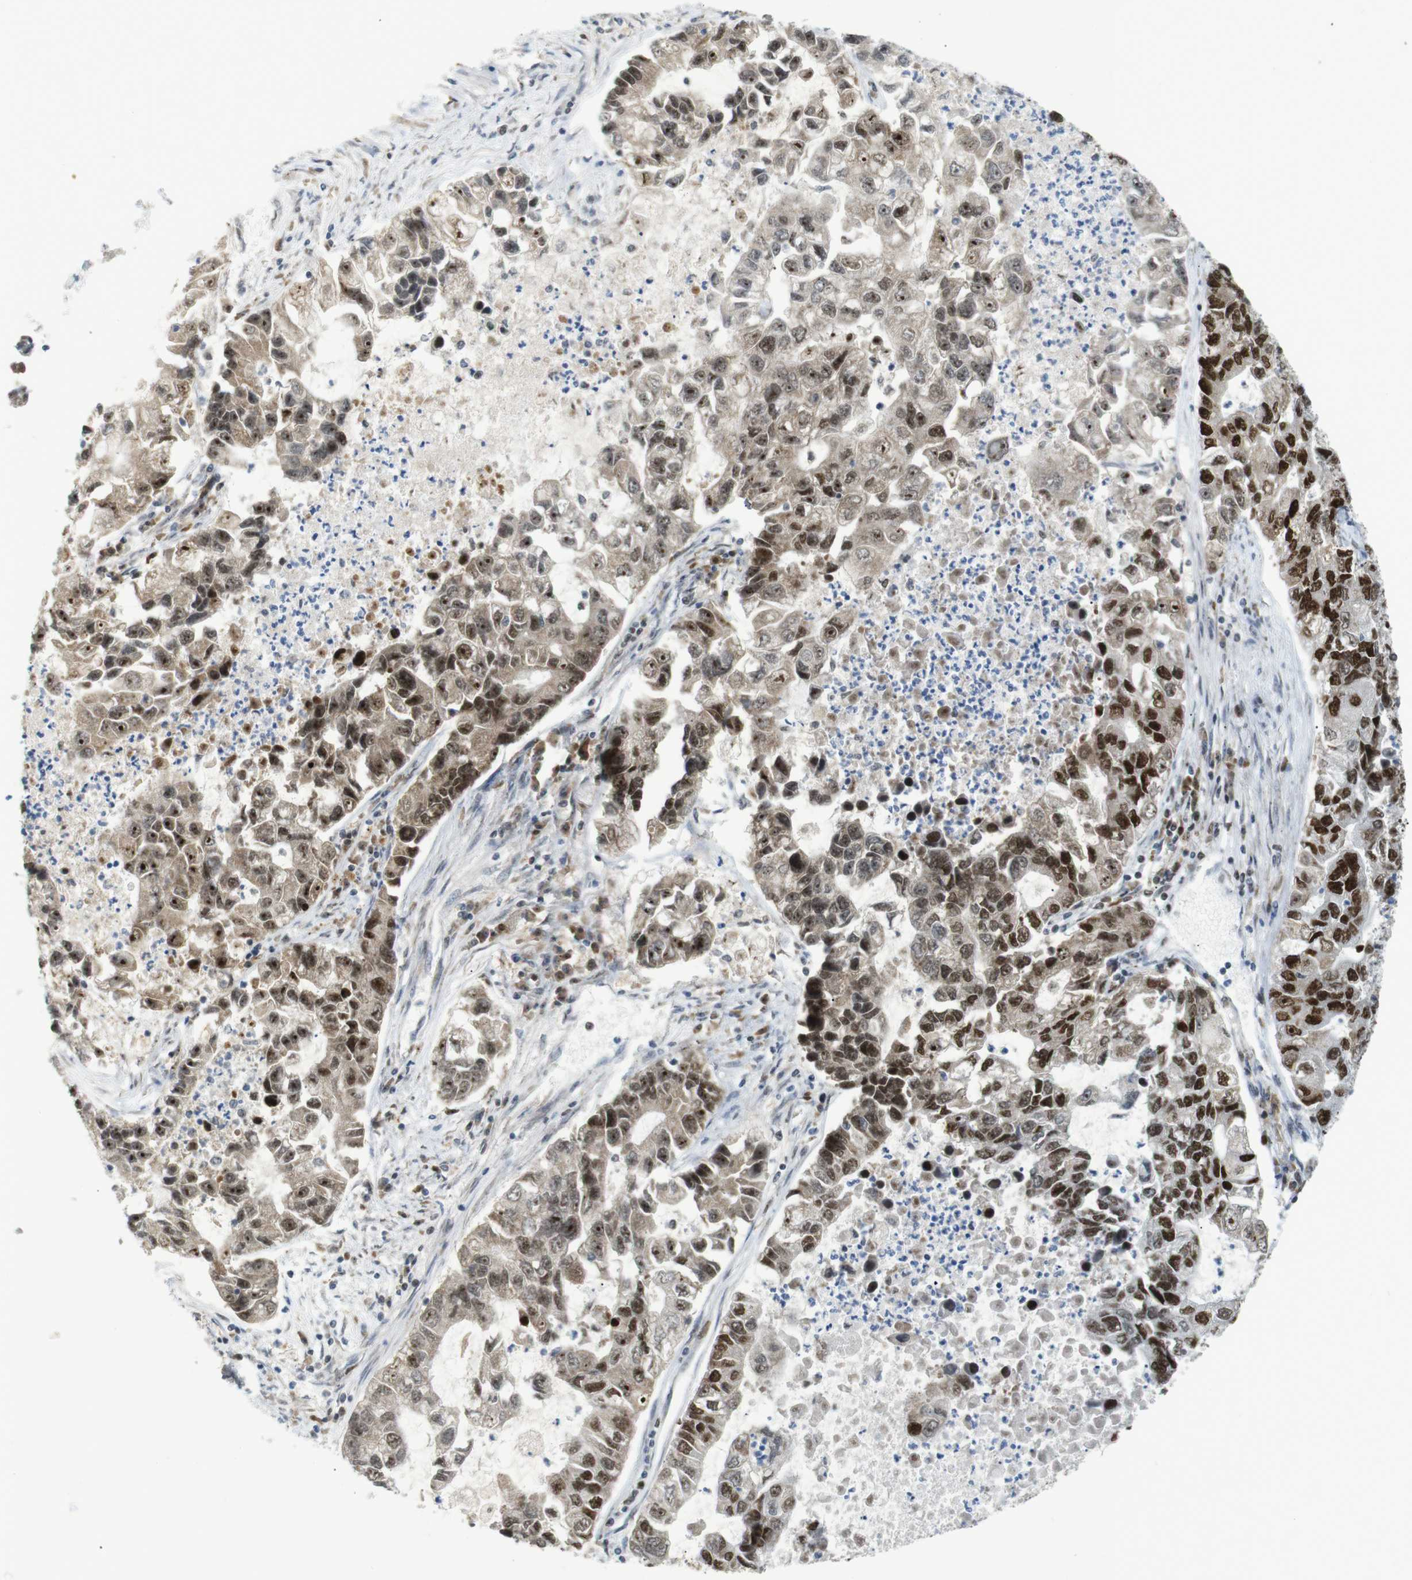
{"staining": {"intensity": "strong", "quantity": ">75%", "location": "nuclear"}, "tissue": "lung cancer", "cell_type": "Tumor cells", "image_type": "cancer", "snomed": [{"axis": "morphology", "description": "Adenocarcinoma, NOS"}, {"axis": "topography", "description": "Lung"}], "caption": "Human lung cancer (adenocarcinoma) stained with a brown dye displays strong nuclear positive expression in approximately >75% of tumor cells.", "gene": "RIOX2", "patient": {"sex": "female", "age": 51}}